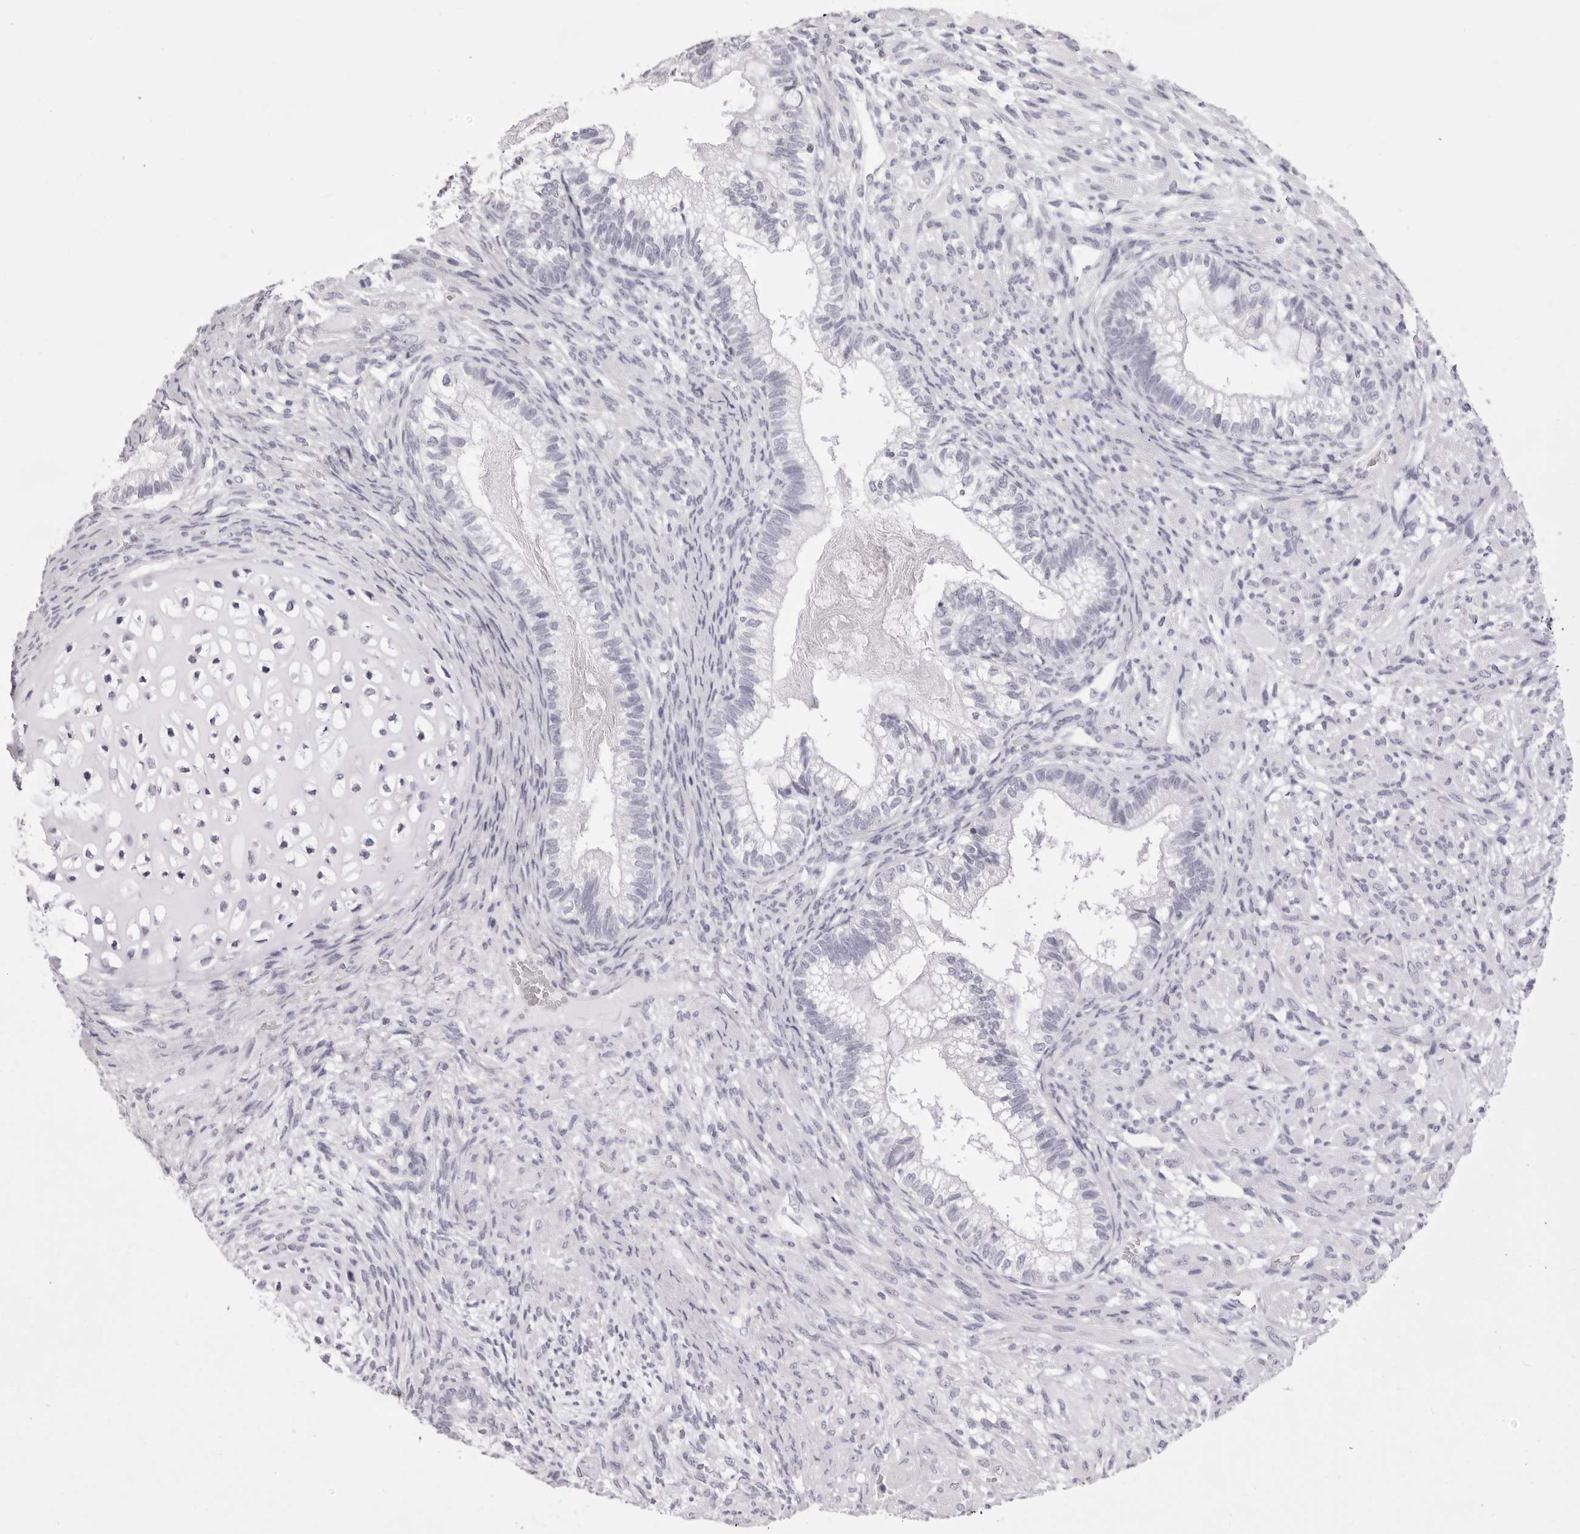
{"staining": {"intensity": "negative", "quantity": "none", "location": "none"}, "tissue": "testis cancer", "cell_type": "Tumor cells", "image_type": "cancer", "snomed": [{"axis": "morphology", "description": "Seminoma, NOS"}, {"axis": "morphology", "description": "Carcinoma, Embryonal, NOS"}, {"axis": "topography", "description": "Testis"}], "caption": "Protein analysis of seminoma (testis) shows no significant expression in tumor cells. Nuclei are stained in blue.", "gene": "SPTA1", "patient": {"sex": "male", "age": 28}}